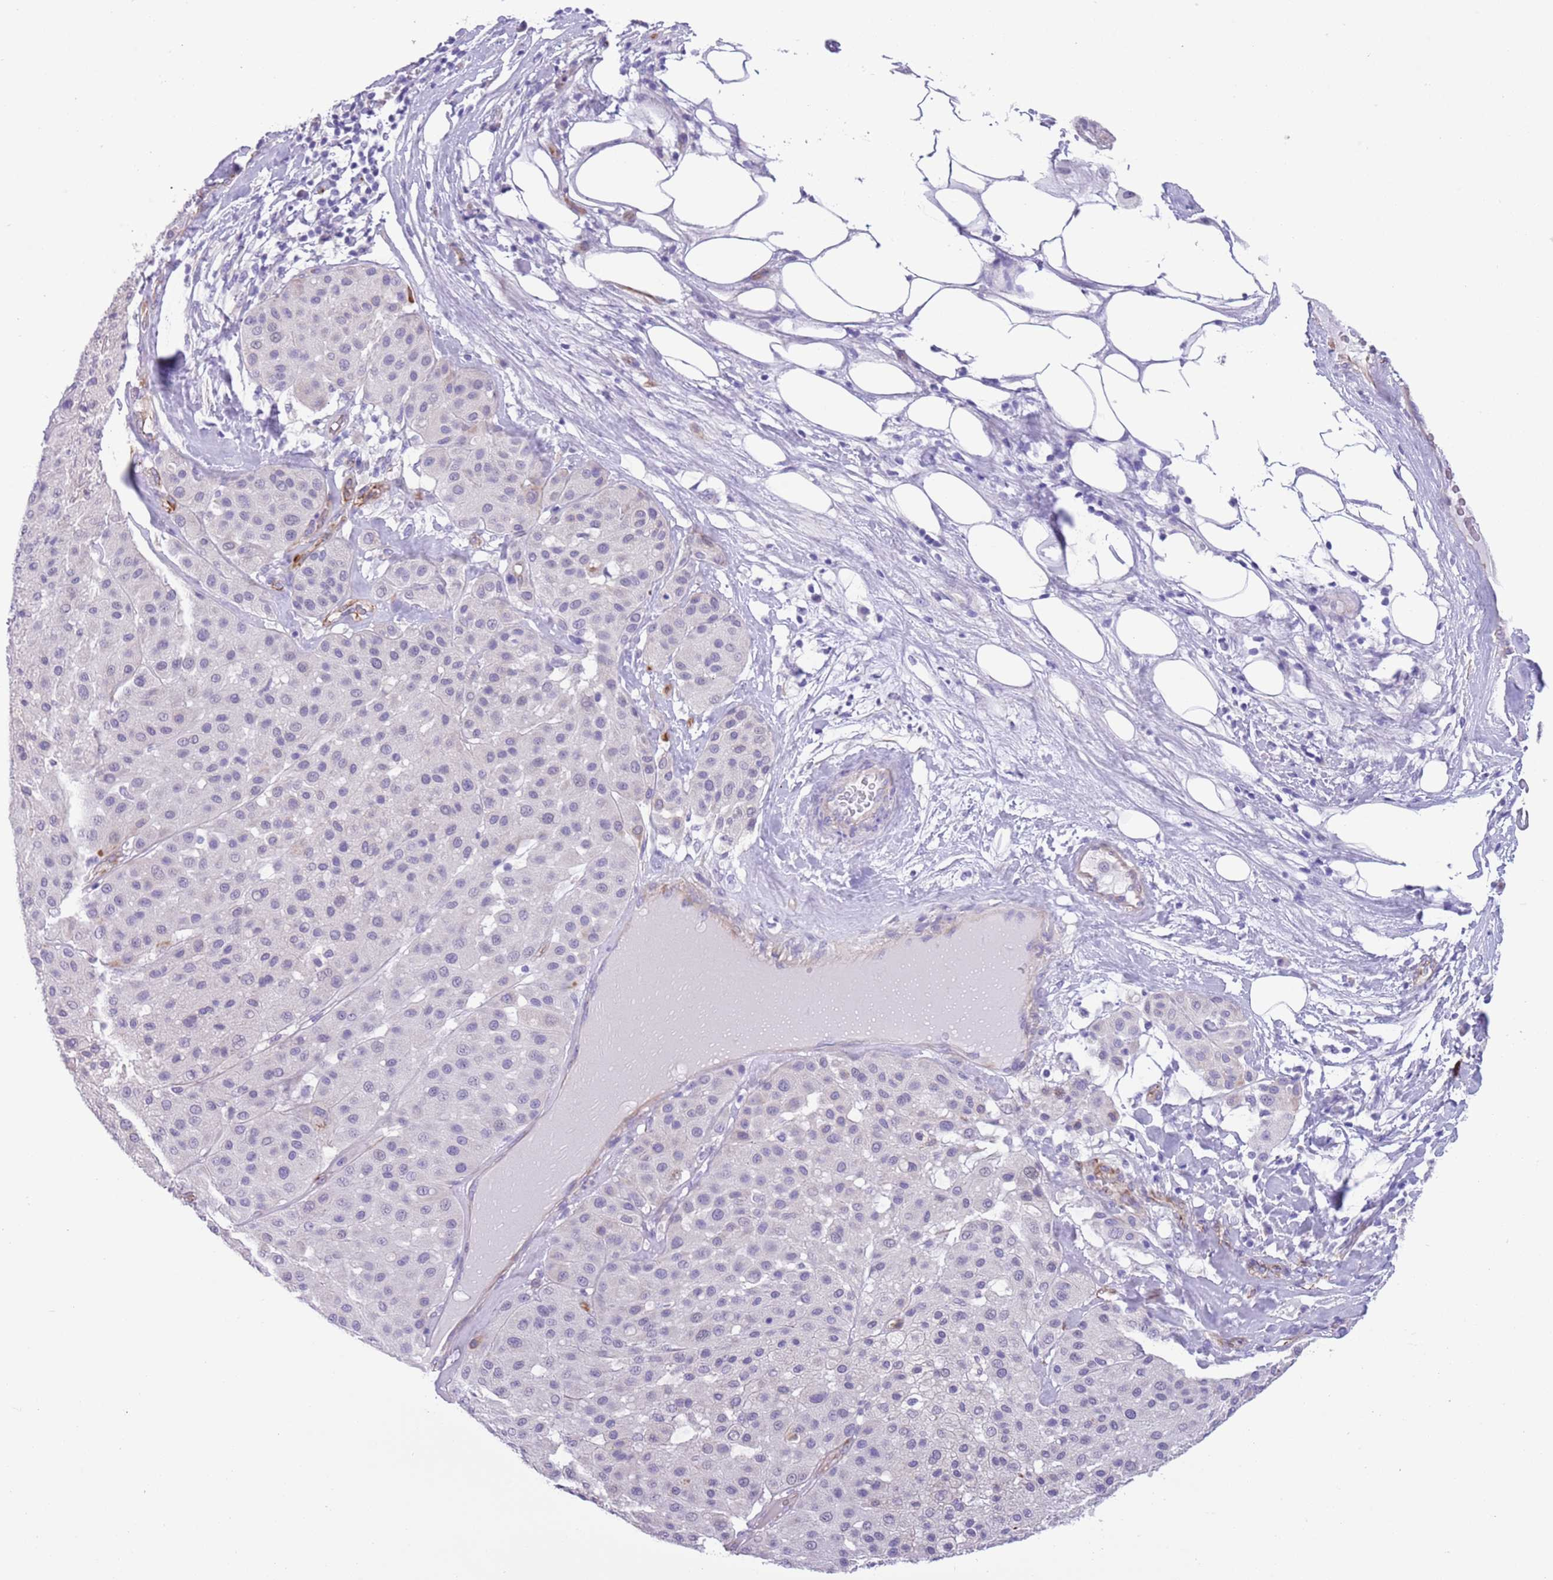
{"staining": {"intensity": "negative", "quantity": "none", "location": "none"}, "tissue": "melanoma", "cell_type": "Tumor cells", "image_type": "cancer", "snomed": [{"axis": "morphology", "description": "Malignant melanoma, Metastatic site"}, {"axis": "topography", "description": "Smooth muscle"}], "caption": "This is an immunohistochemistry (IHC) photomicrograph of malignant melanoma (metastatic site). There is no expression in tumor cells.", "gene": "TSGA13", "patient": {"sex": "male", "age": 41}}